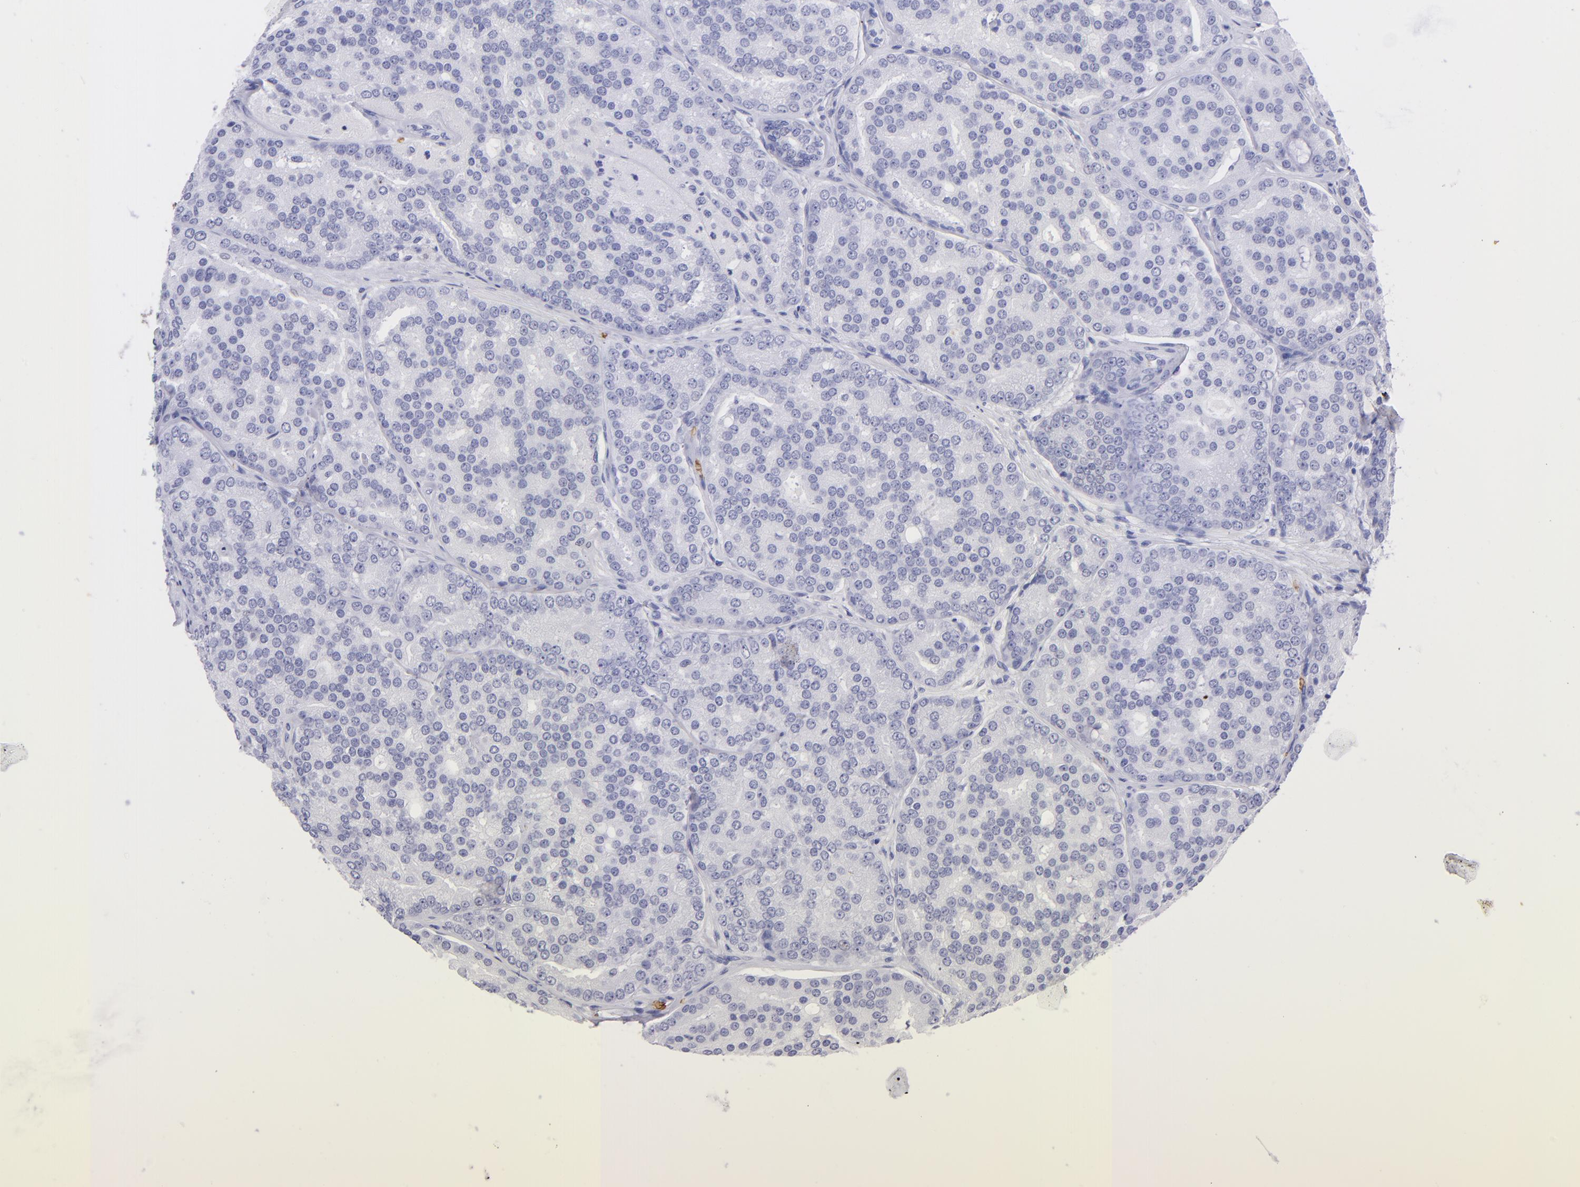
{"staining": {"intensity": "negative", "quantity": "none", "location": "none"}, "tissue": "prostate cancer", "cell_type": "Tumor cells", "image_type": "cancer", "snomed": [{"axis": "morphology", "description": "Adenocarcinoma, High grade"}, {"axis": "topography", "description": "Prostate"}], "caption": "Human prostate adenocarcinoma (high-grade) stained for a protein using immunohistochemistry reveals no positivity in tumor cells.", "gene": "GYPA", "patient": {"sex": "male", "age": 64}}